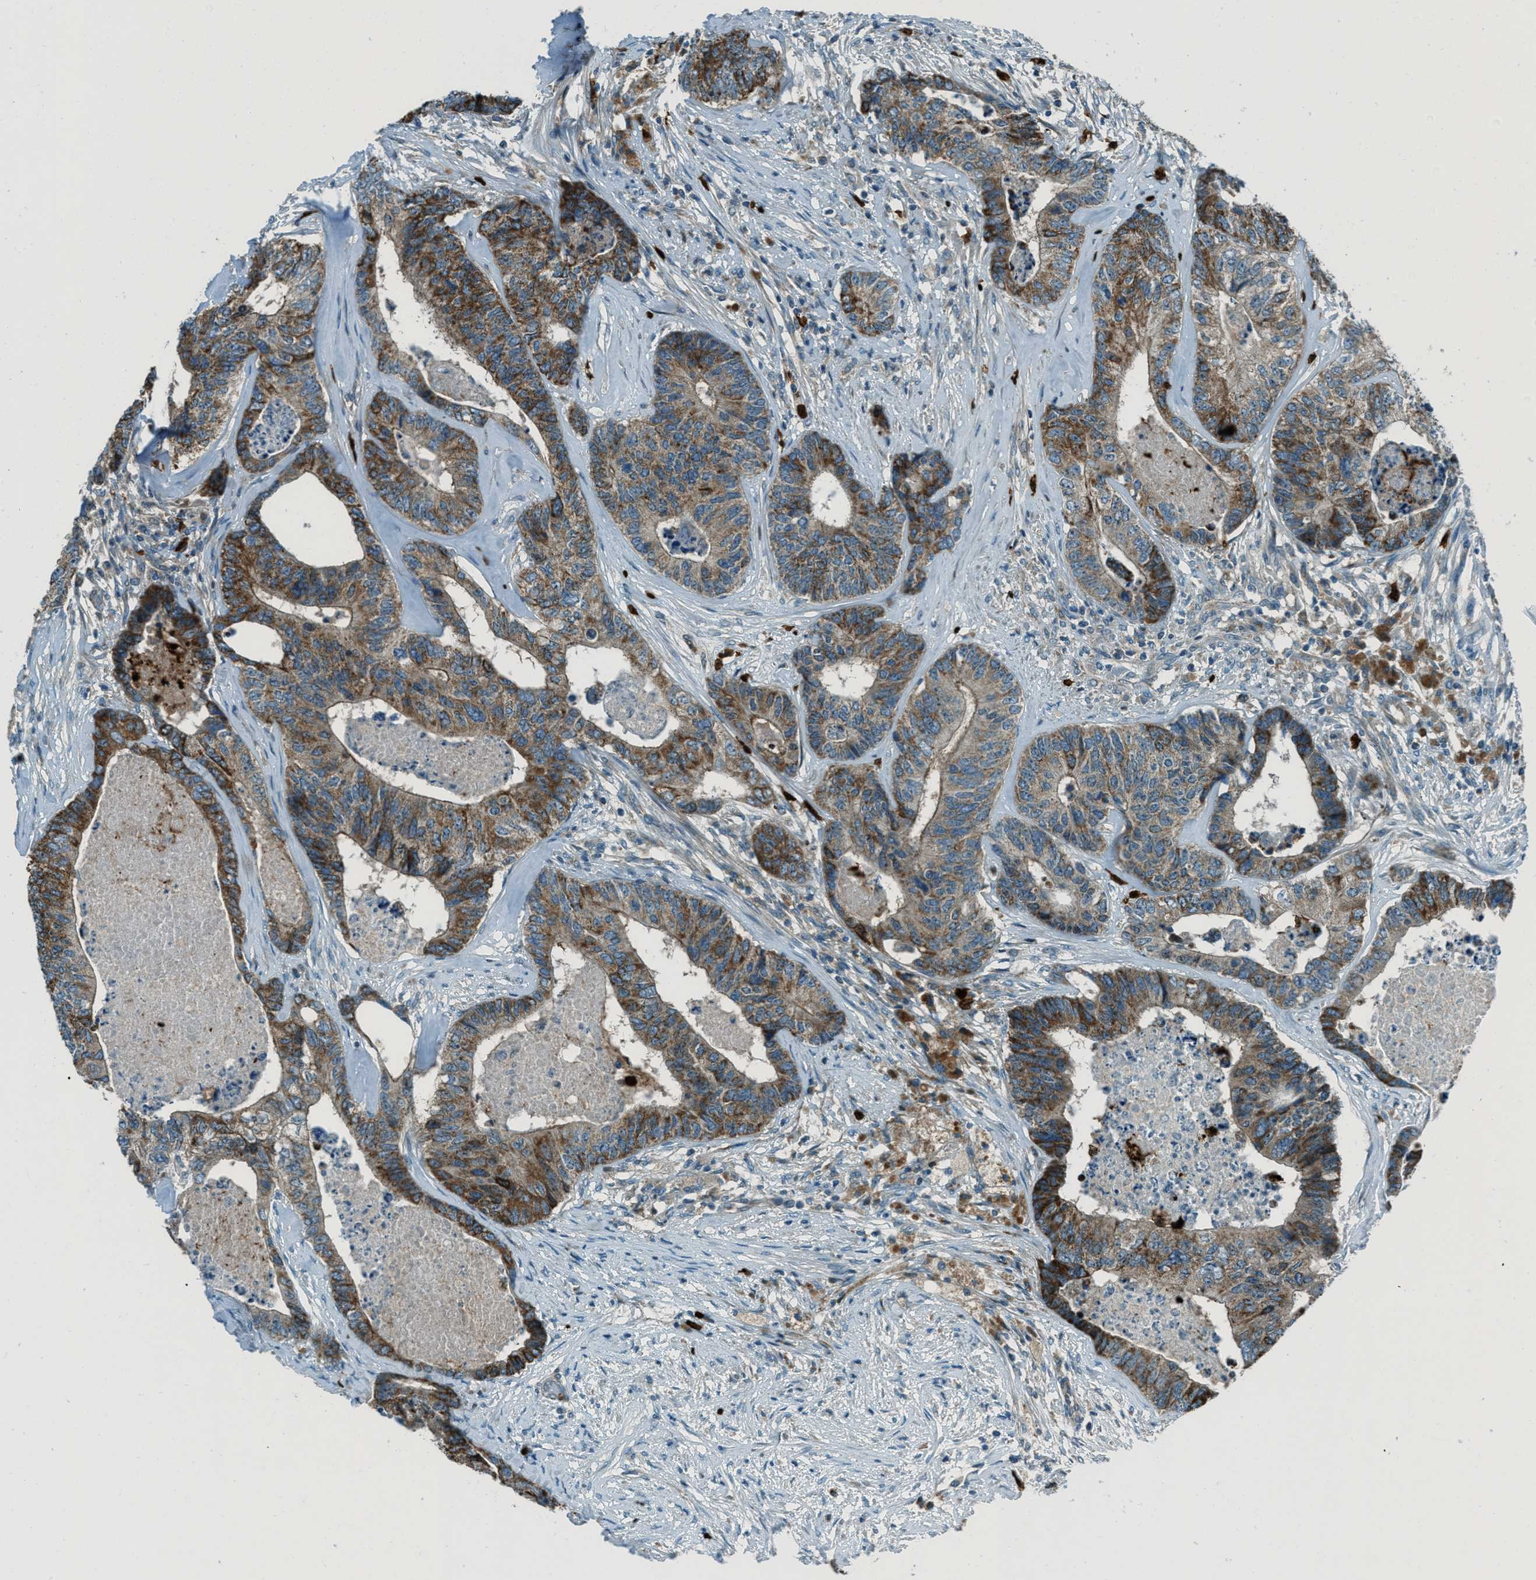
{"staining": {"intensity": "strong", "quantity": ">75%", "location": "cytoplasmic/membranous"}, "tissue": "colorectal cancer", "cell_type": "Tumor cells", "image_type": "cancer", "snomed": [{"axis": "morphology", "description": "Adenocarcinoma, NOS"}, {"axis": "topography", "description": "Colon"}], "caption": "Colorectal cancer (adenocarcinoma) stained with a protein marker shows strong staining in tumor cells.", "gene": "FAR1", "patient": {"sex": "female", "age": 67}}